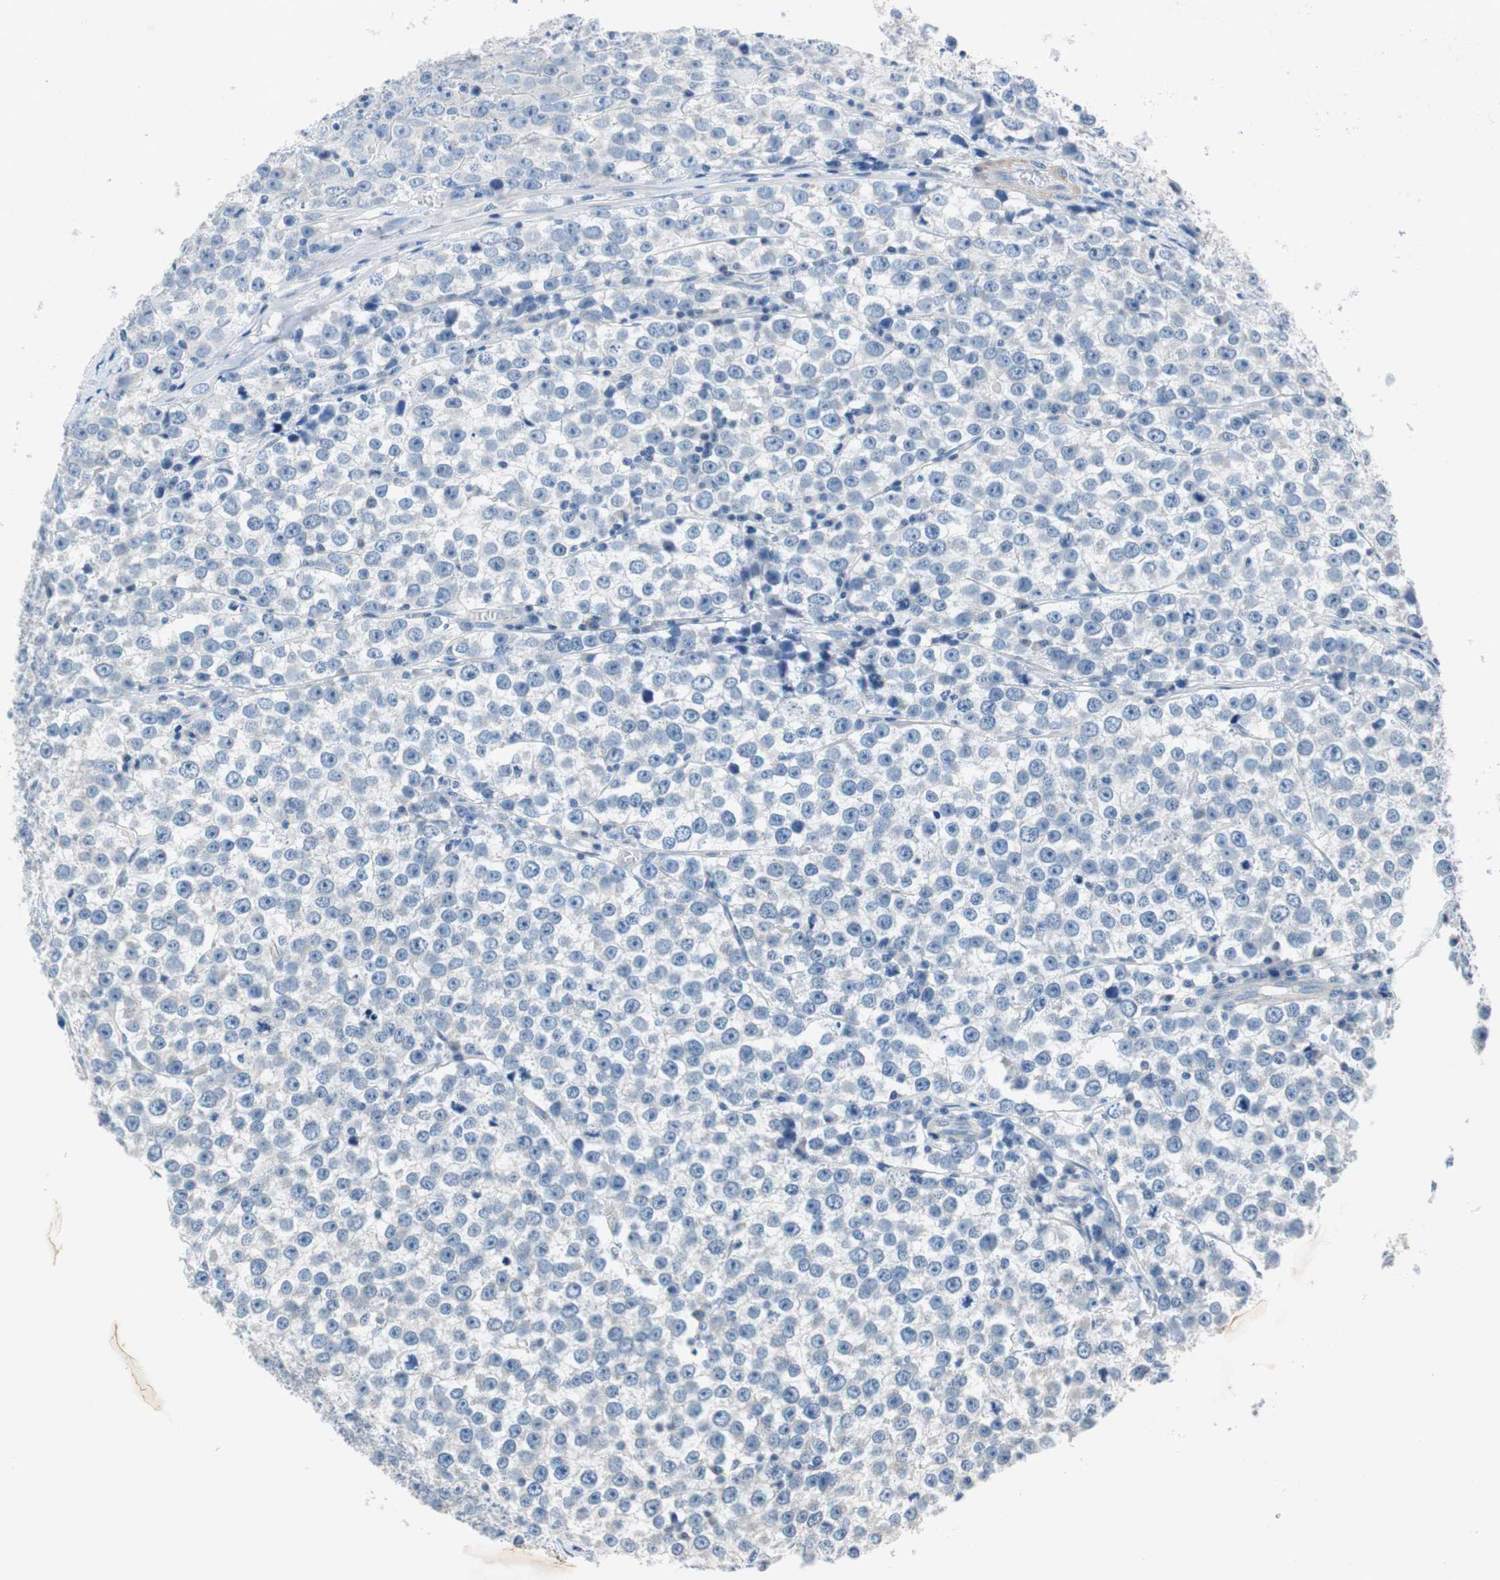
{"staining": {"intensity": "negative", "quantity": "none", "location": "none"}, "tissue": "testis cancer", "cell_type": "Tumor cells", "image_type": "cancer", "snomed": [{"axis": "morphology", "description": "Seminoma, NOS"}, {"axis": "morphology", "description": "Carcinoma, Embryonal, NOS"}, {"axis": "topography", "description": "Testis"}], "caption": "Testis seminoma was stained to show a protein in brown. There is no significant staining in tumor cells.", "gene": "FADS2", "patient": {"sex": "male", "age": 52}}